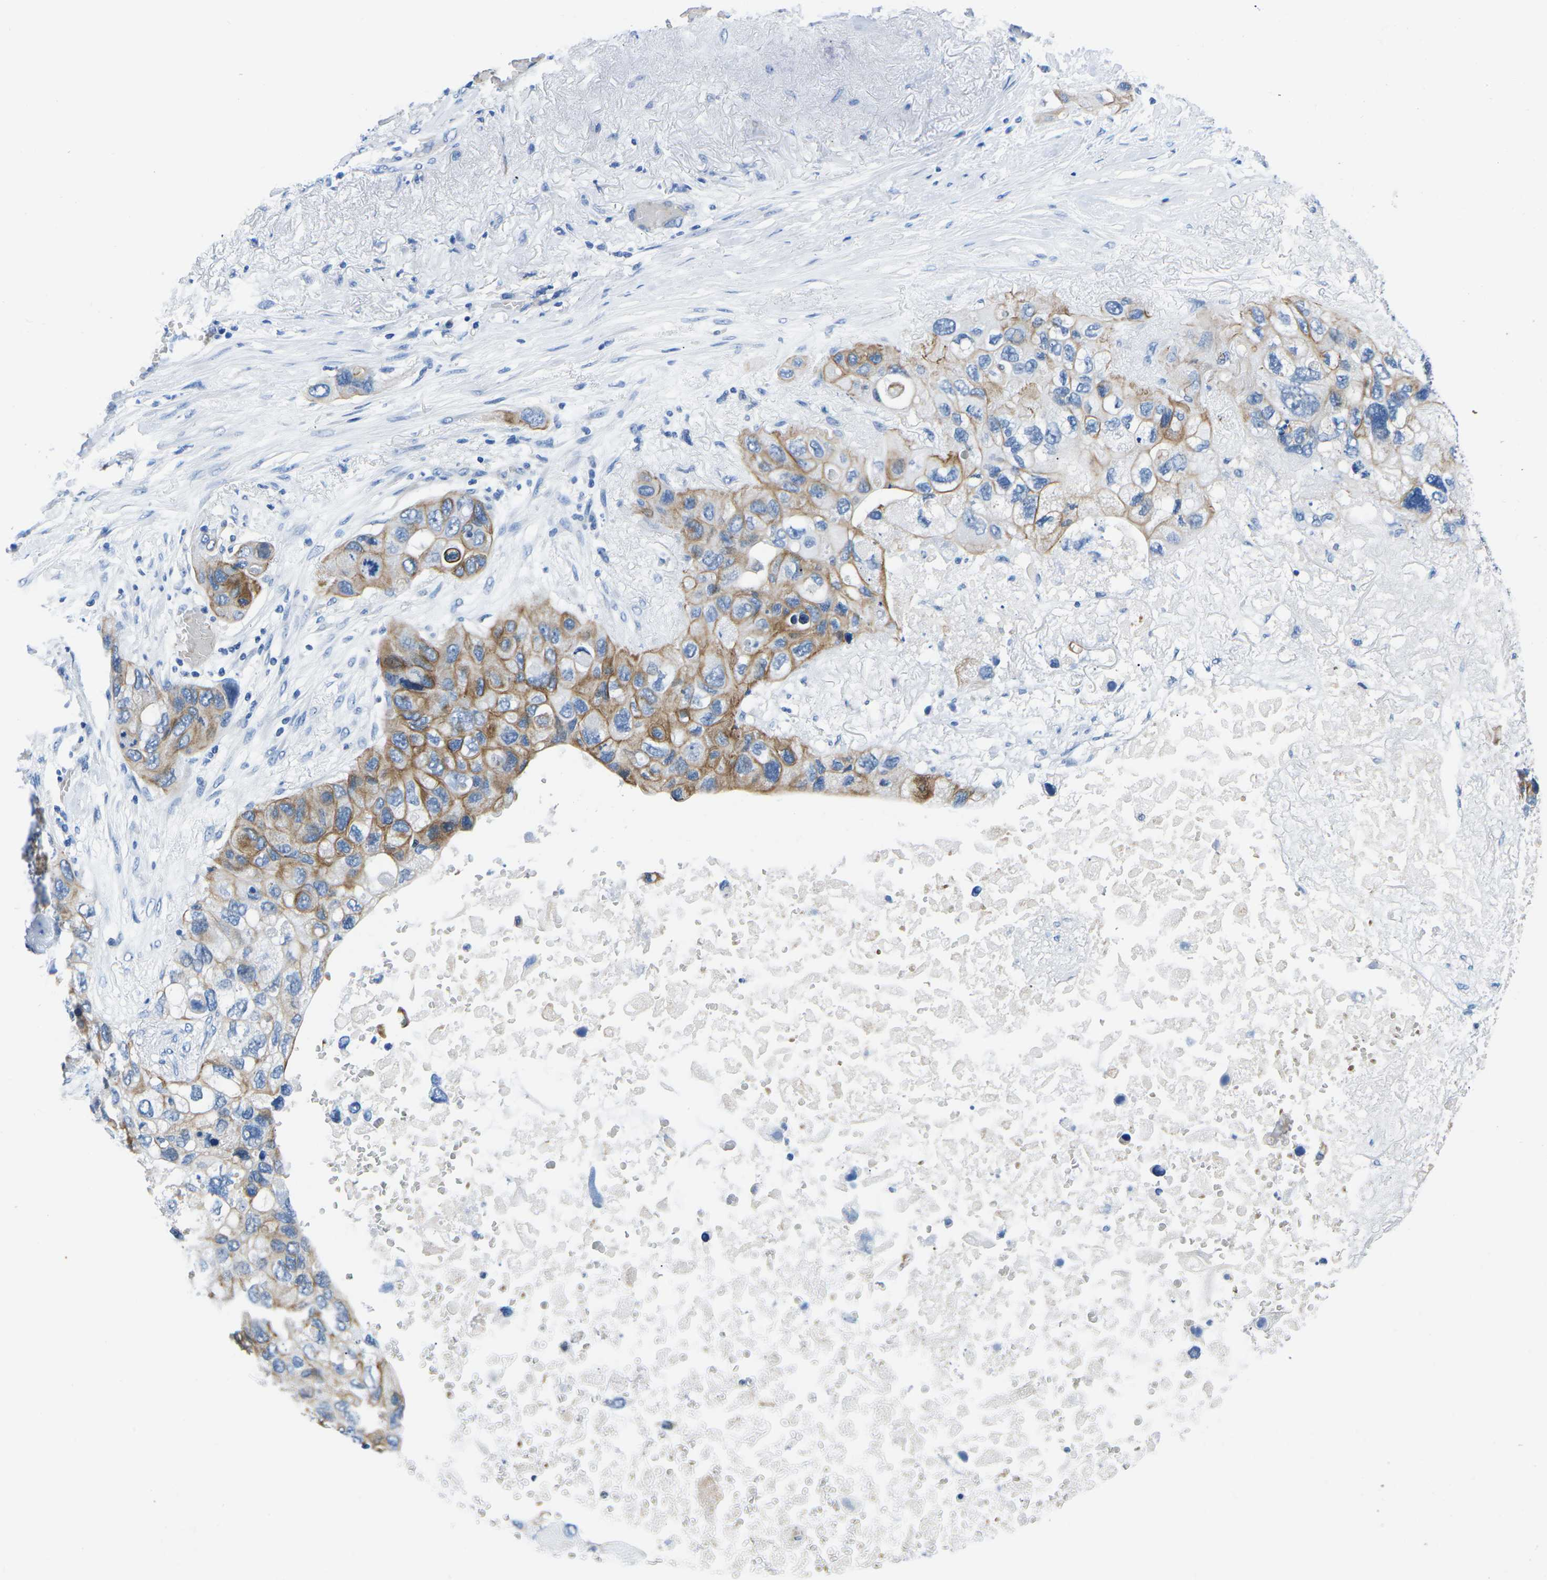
{"staining": {"intensity": "moderate", "quantity": "25%-75%", "location": "cytoplasmic/membranous"}, "tissue": "lung cancer", "cell_type": "Tumor cells", "image_type": "cancer", "snomed": [{"axis": "morphology", "description": "Squamous cell carcinoma, NOS"}, {"axis": "topography", "description": "Lung"}], "caption": "This micrograph displays IHC staining of human lung cancer (squamous cell carcinoma), with medium moderate cytoplasmic/membranous staining in approximately 25%-75% of tumor cells.", "gene": "TM6SF1", "patient": {"sex": "female", "age": 73}}